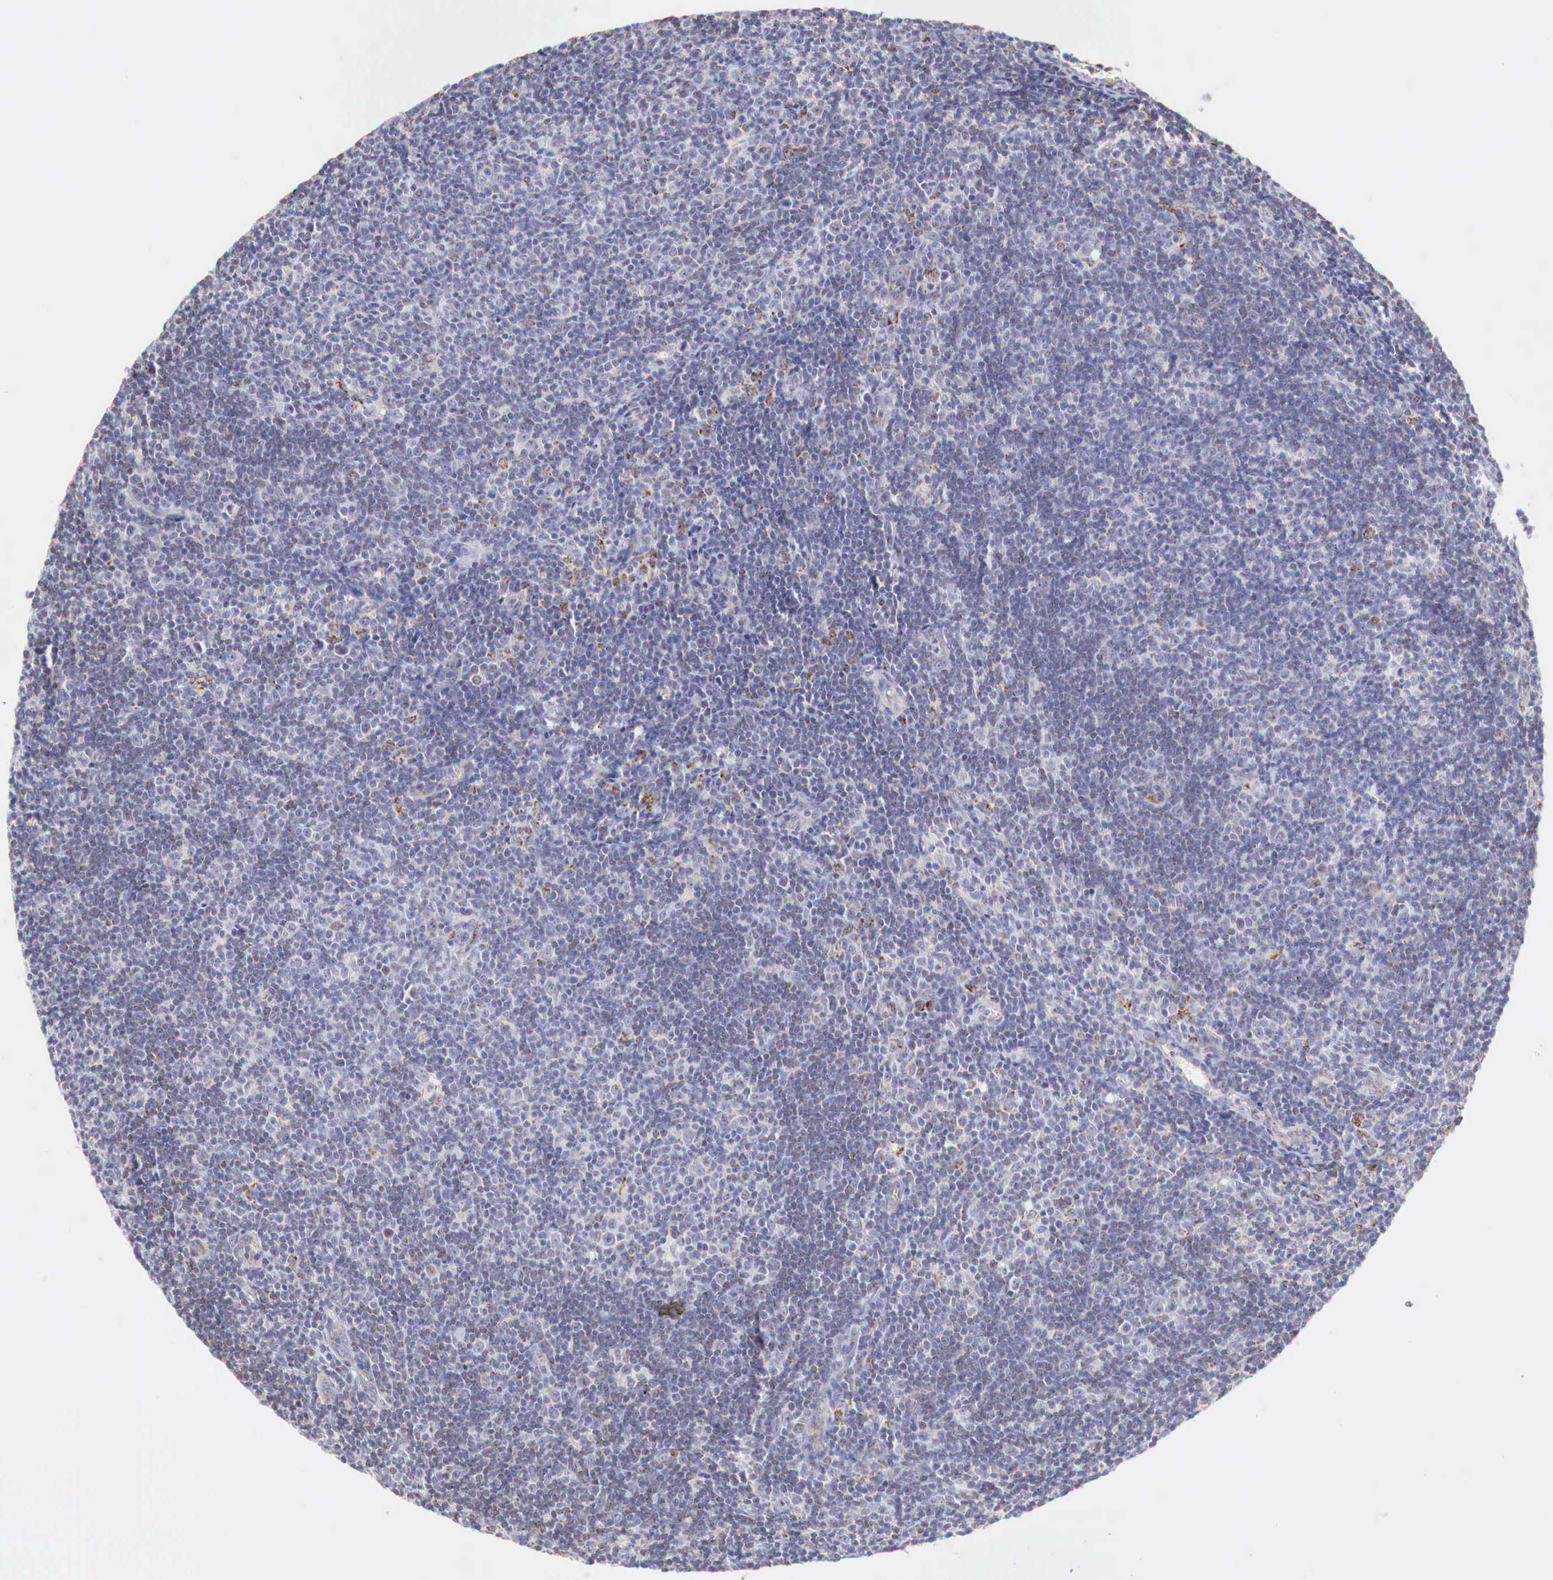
{"staining": {"intensity": "weak", "quantity": "<25%", "location": "cytoplasmic/membranous"}, "tissue": "lymphoma", "cell_type": "Tumor cells", "image_type": "cancer", "snomed": [{"axis": "morphology", "description": "Malignant lymphoma, non-Hodgkin's type, Low grade"}, {"axis": "topography", "description": "Lymph node"}], "caption": "Low-grade malignant lymphoma, non-Hodgkin's type was stained to show a protein in brown. There is no significant expression in tumor cells.", "gene": "IDH3G", "patient": {"sex": "male", "age": 49}}